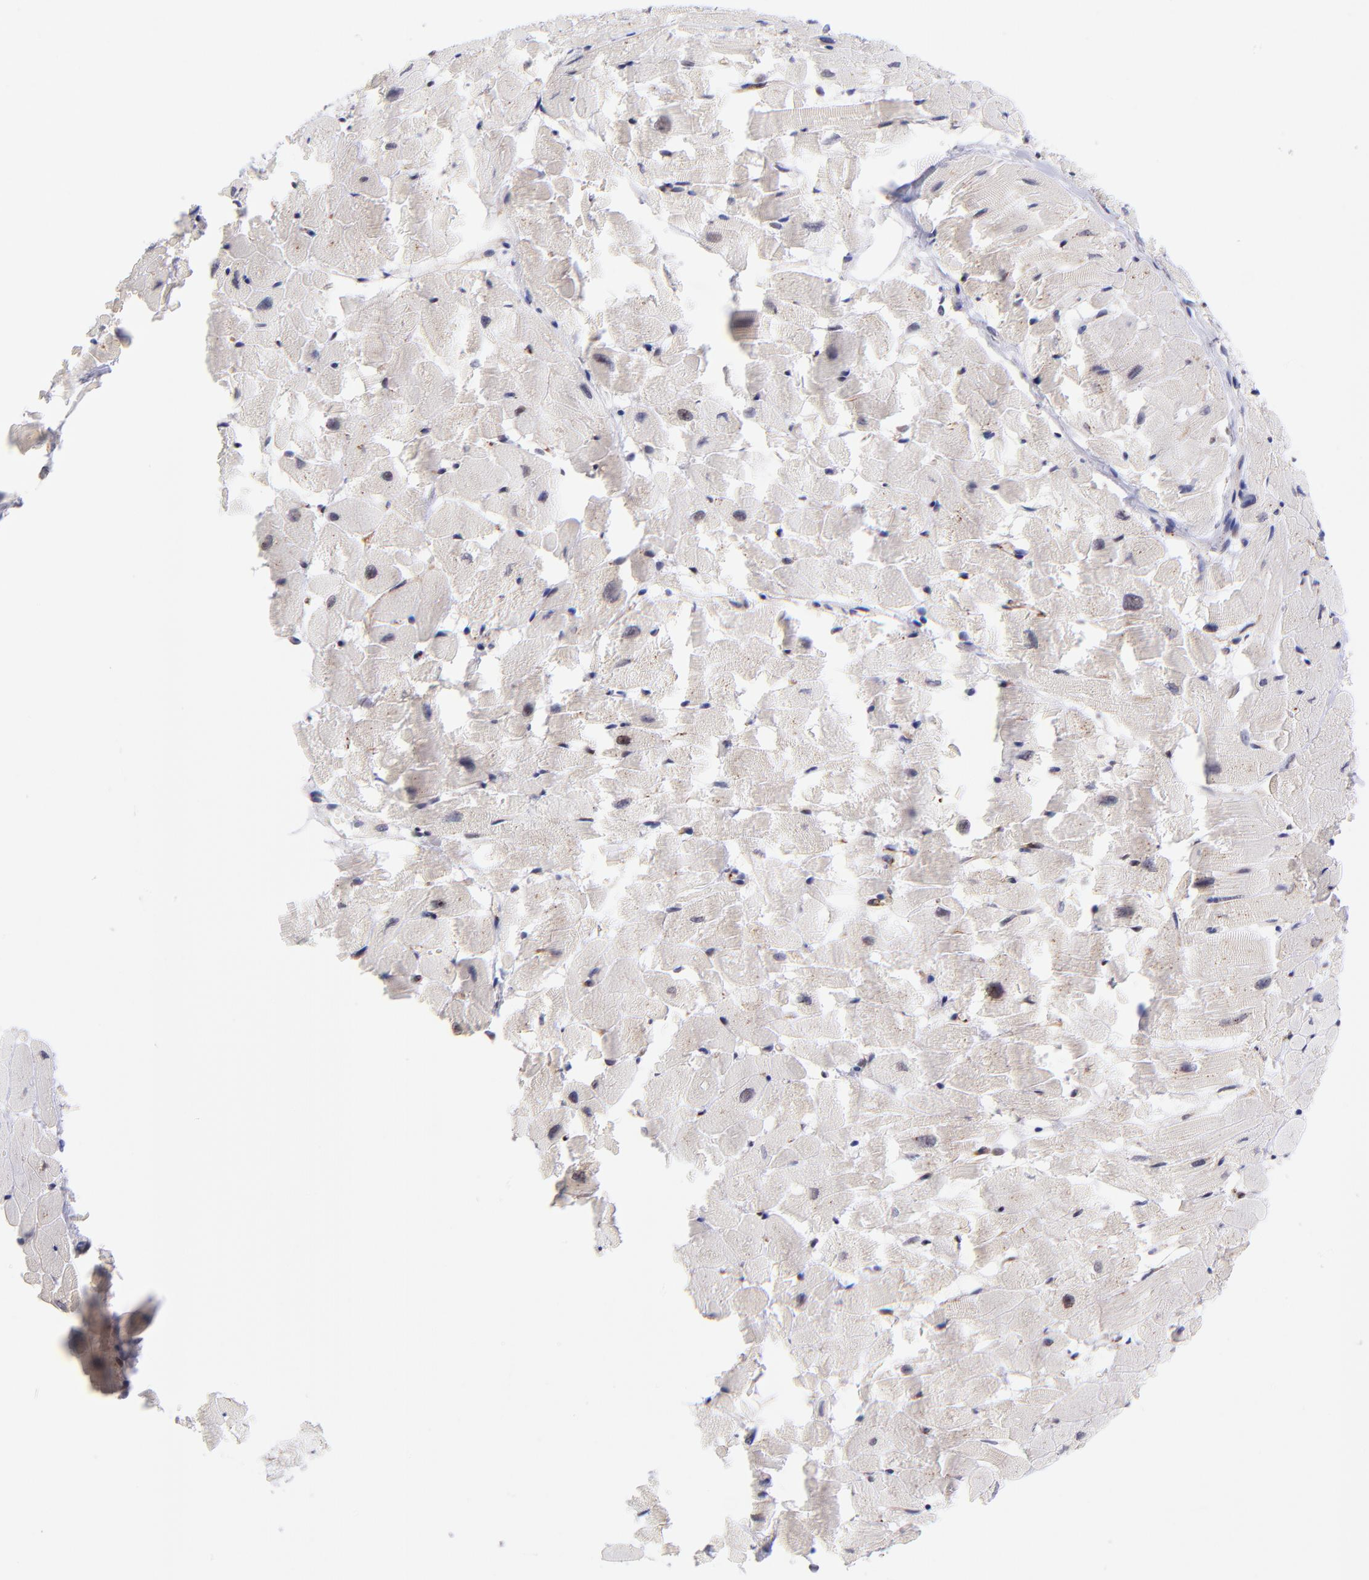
{"staining": {"intensity": "weak", "quantity": "<25%", "location": "nuclear"}, "tissue": "heart muscle", "cell_type": "Cardiomyocytes", "image_type": "normal", "snomed": [{"axis": "morphology", "description": "Normal tissue, NOS"}, {"axis": "topography", "description": "Heart"}], "caption": "High magnification brightfield microscopy of benign heart muscle stained with DAB (3,3'-diaminobenzidine) (brown) and counterstained with hematoxylin (blue): cardiomyocytes show no significant staining.", "gene": "SOX6", "patient": {"sex": "female", "age": 19}}